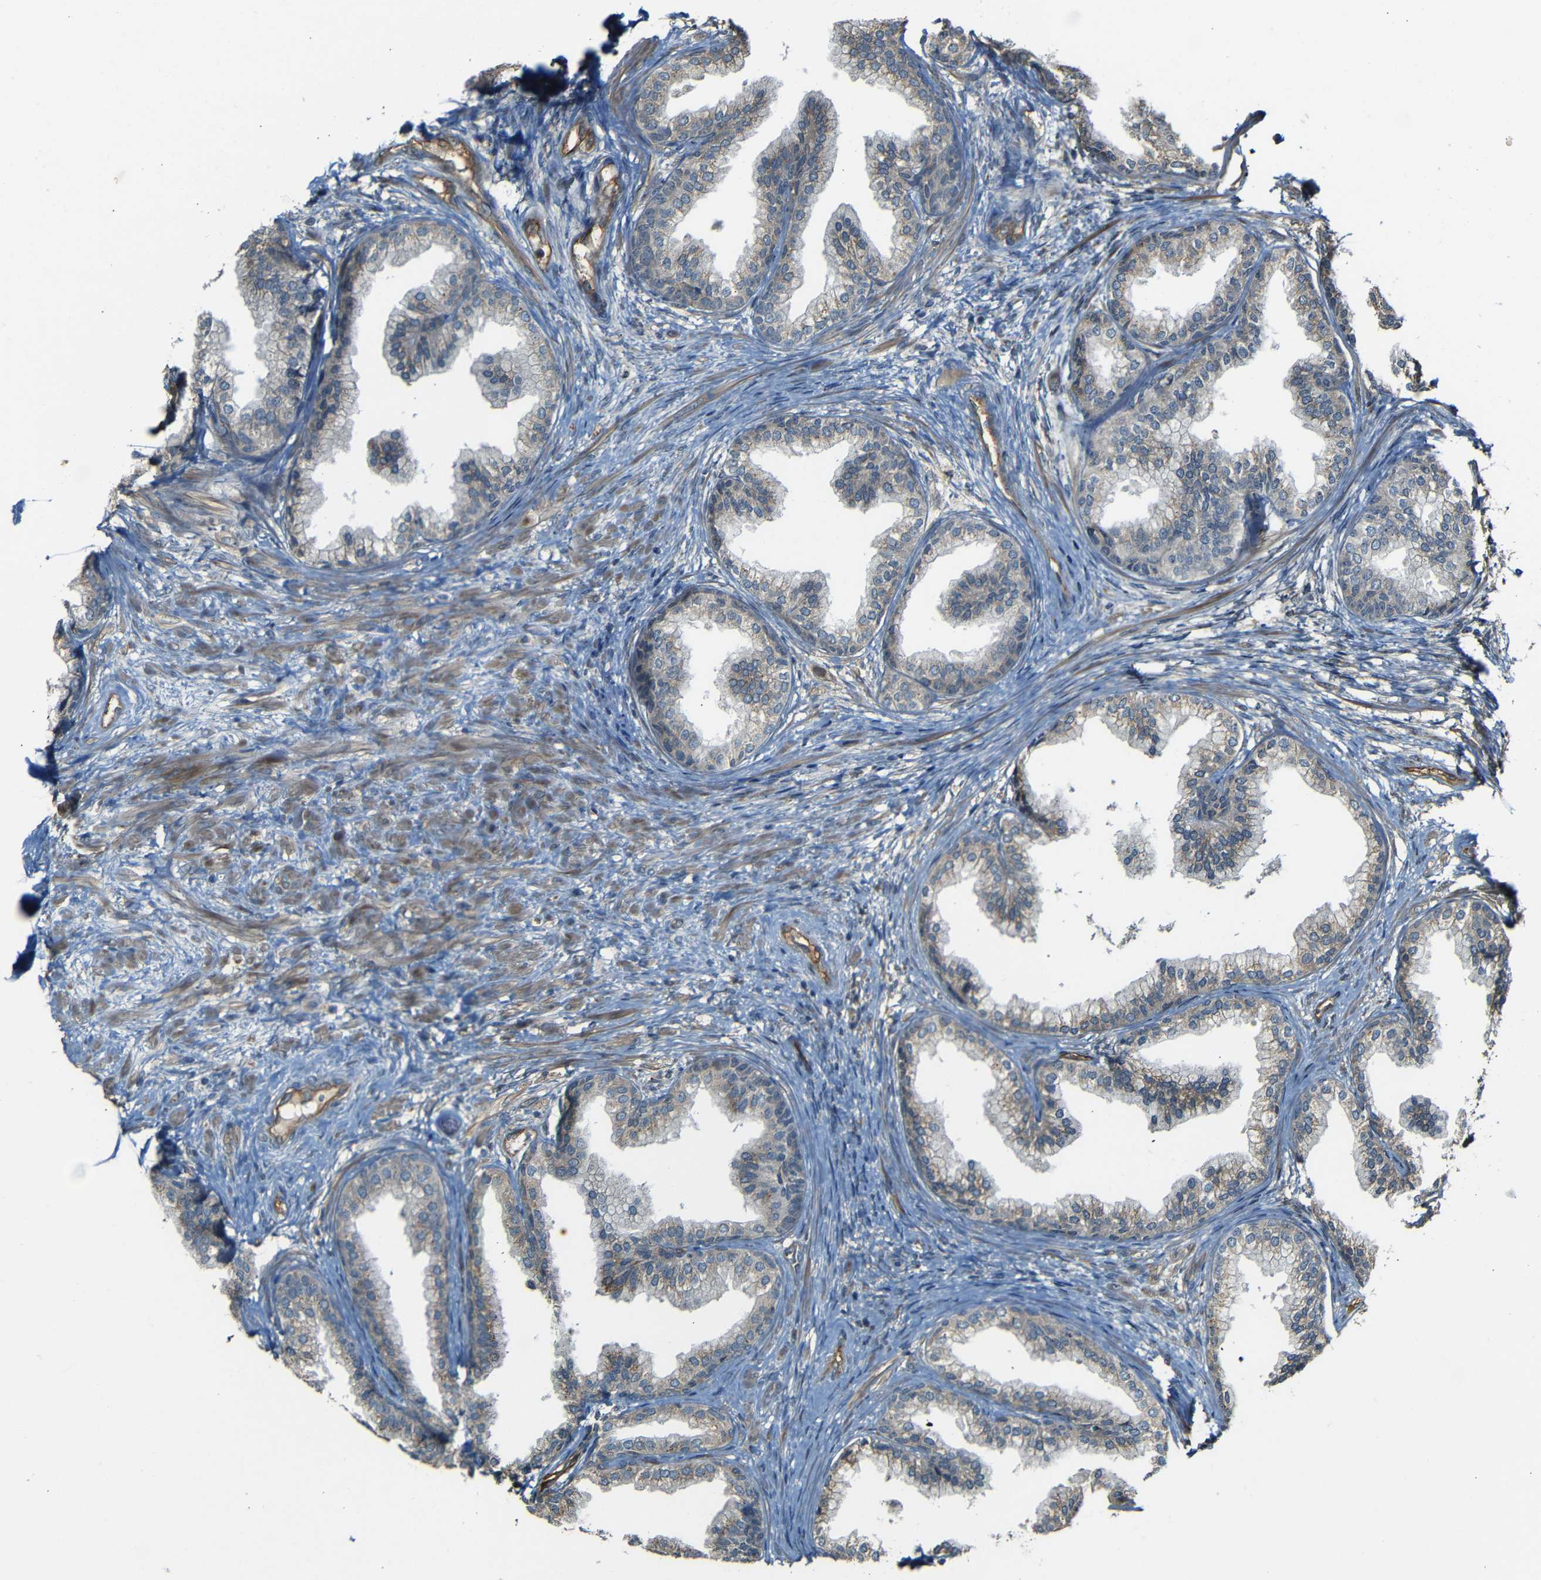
{"staining": {"intensity": "weak", "quantity": ">75%", "location": "cytoplasmic/membranous"}, "tissue": "prostate", "cell_type": "Glandular cells", "image_type": "normal", "snomed": [{"axis": "morphology", "description": "Normal tissue, NOS"}, {"axis": "topography", "description": "Prostate"}], "caption": "Weak cytoplasmic/membranous expression is present in approximately >75% of glandular cells in unremarkable prostate.", "gene": "RELL1", "patient": {"sex": "male", "age": 76}}